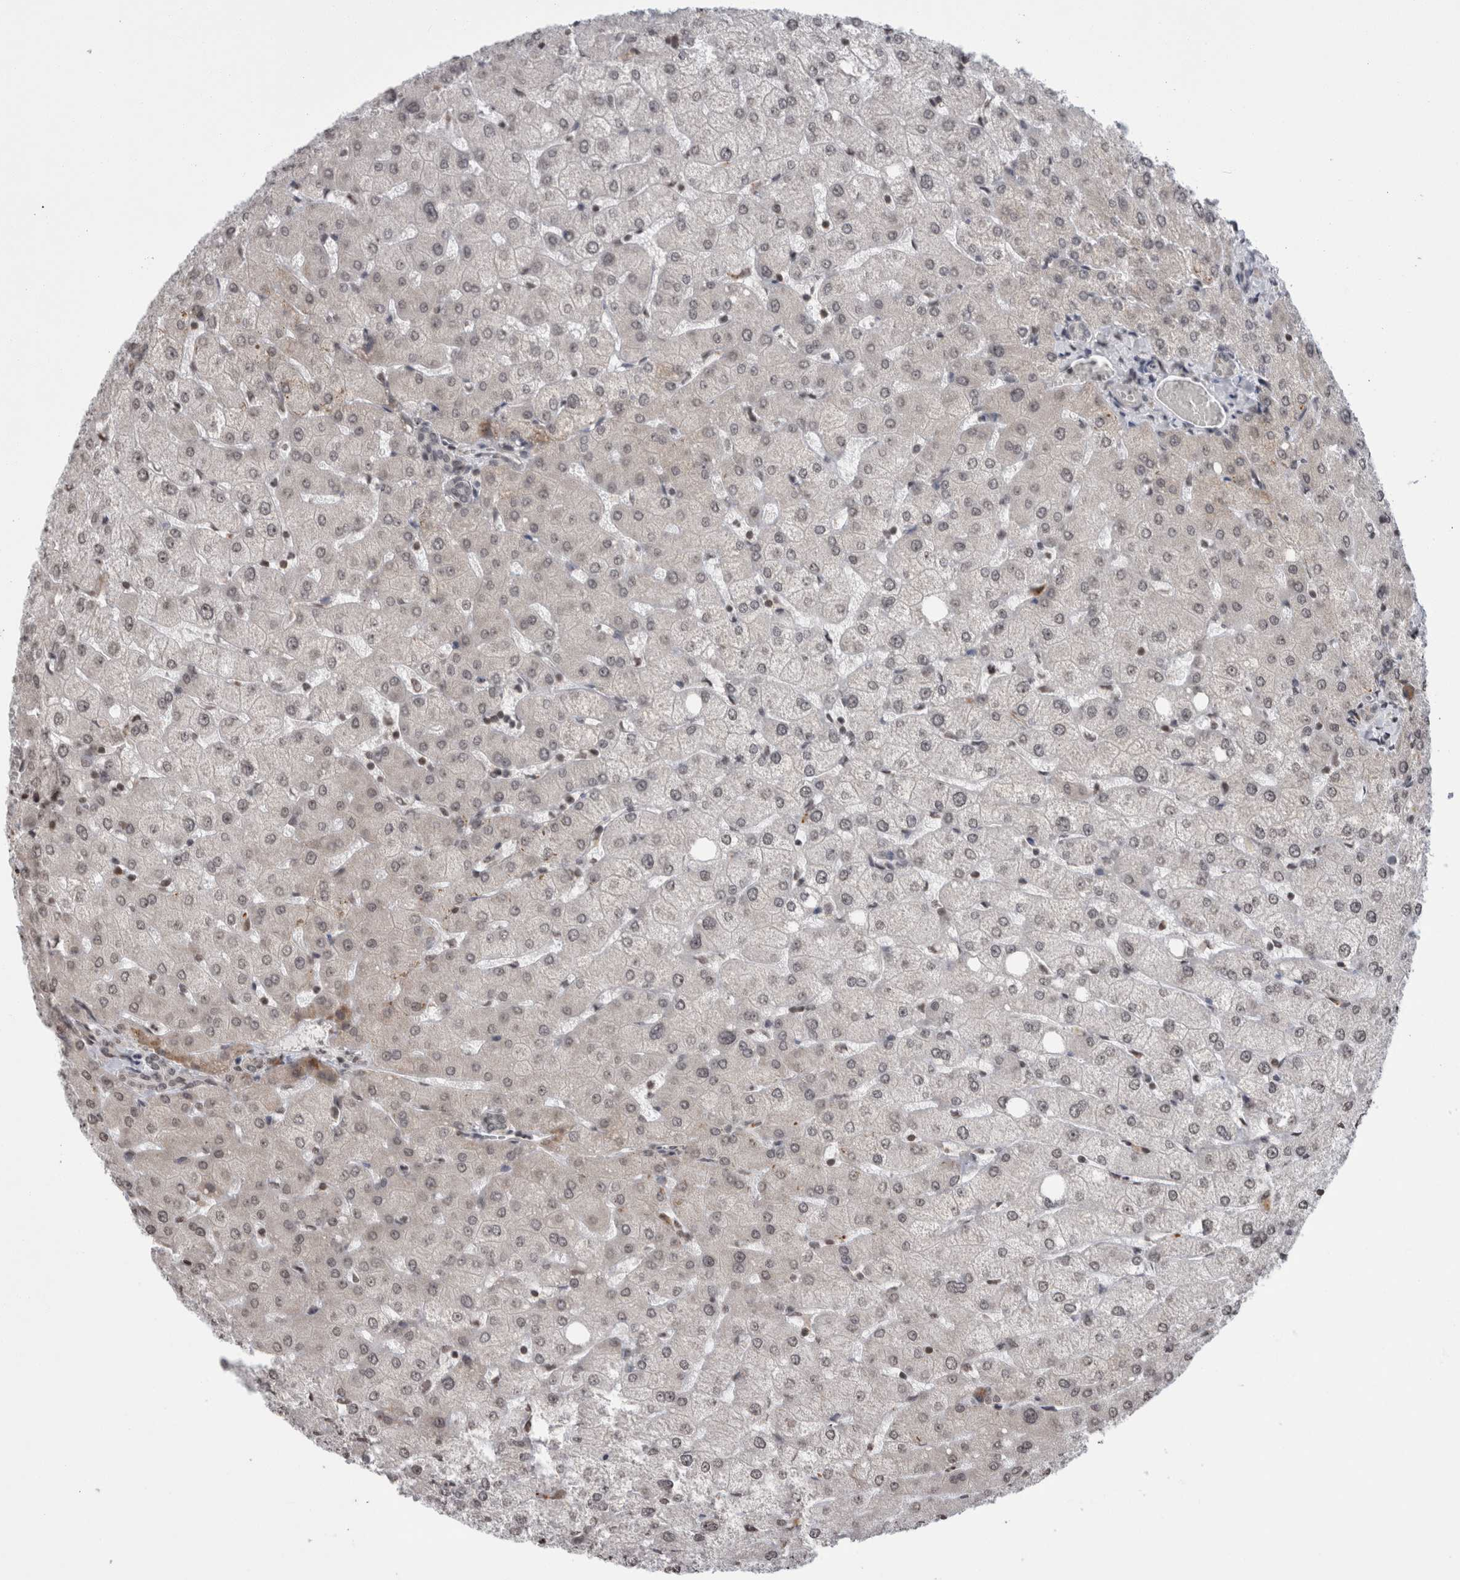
{"staining": {"intensity": "negative", "quantity": "none", "location": "none"}, "tissue": "liver", "cell_type": "Cholangiocytes", "image_type": "normal", "snomed": [{"axis": "morphology", "description": "Normal tissue, NOS"}, {"axis": "topography", "description": "Liver"}], "caption": "A histopathology image of human liver is negative for staining in cholangiocytes. Nuclei are stained in blue.", "gene": "ZBTB11", "patient": {"sex": "female", "age": 54}}